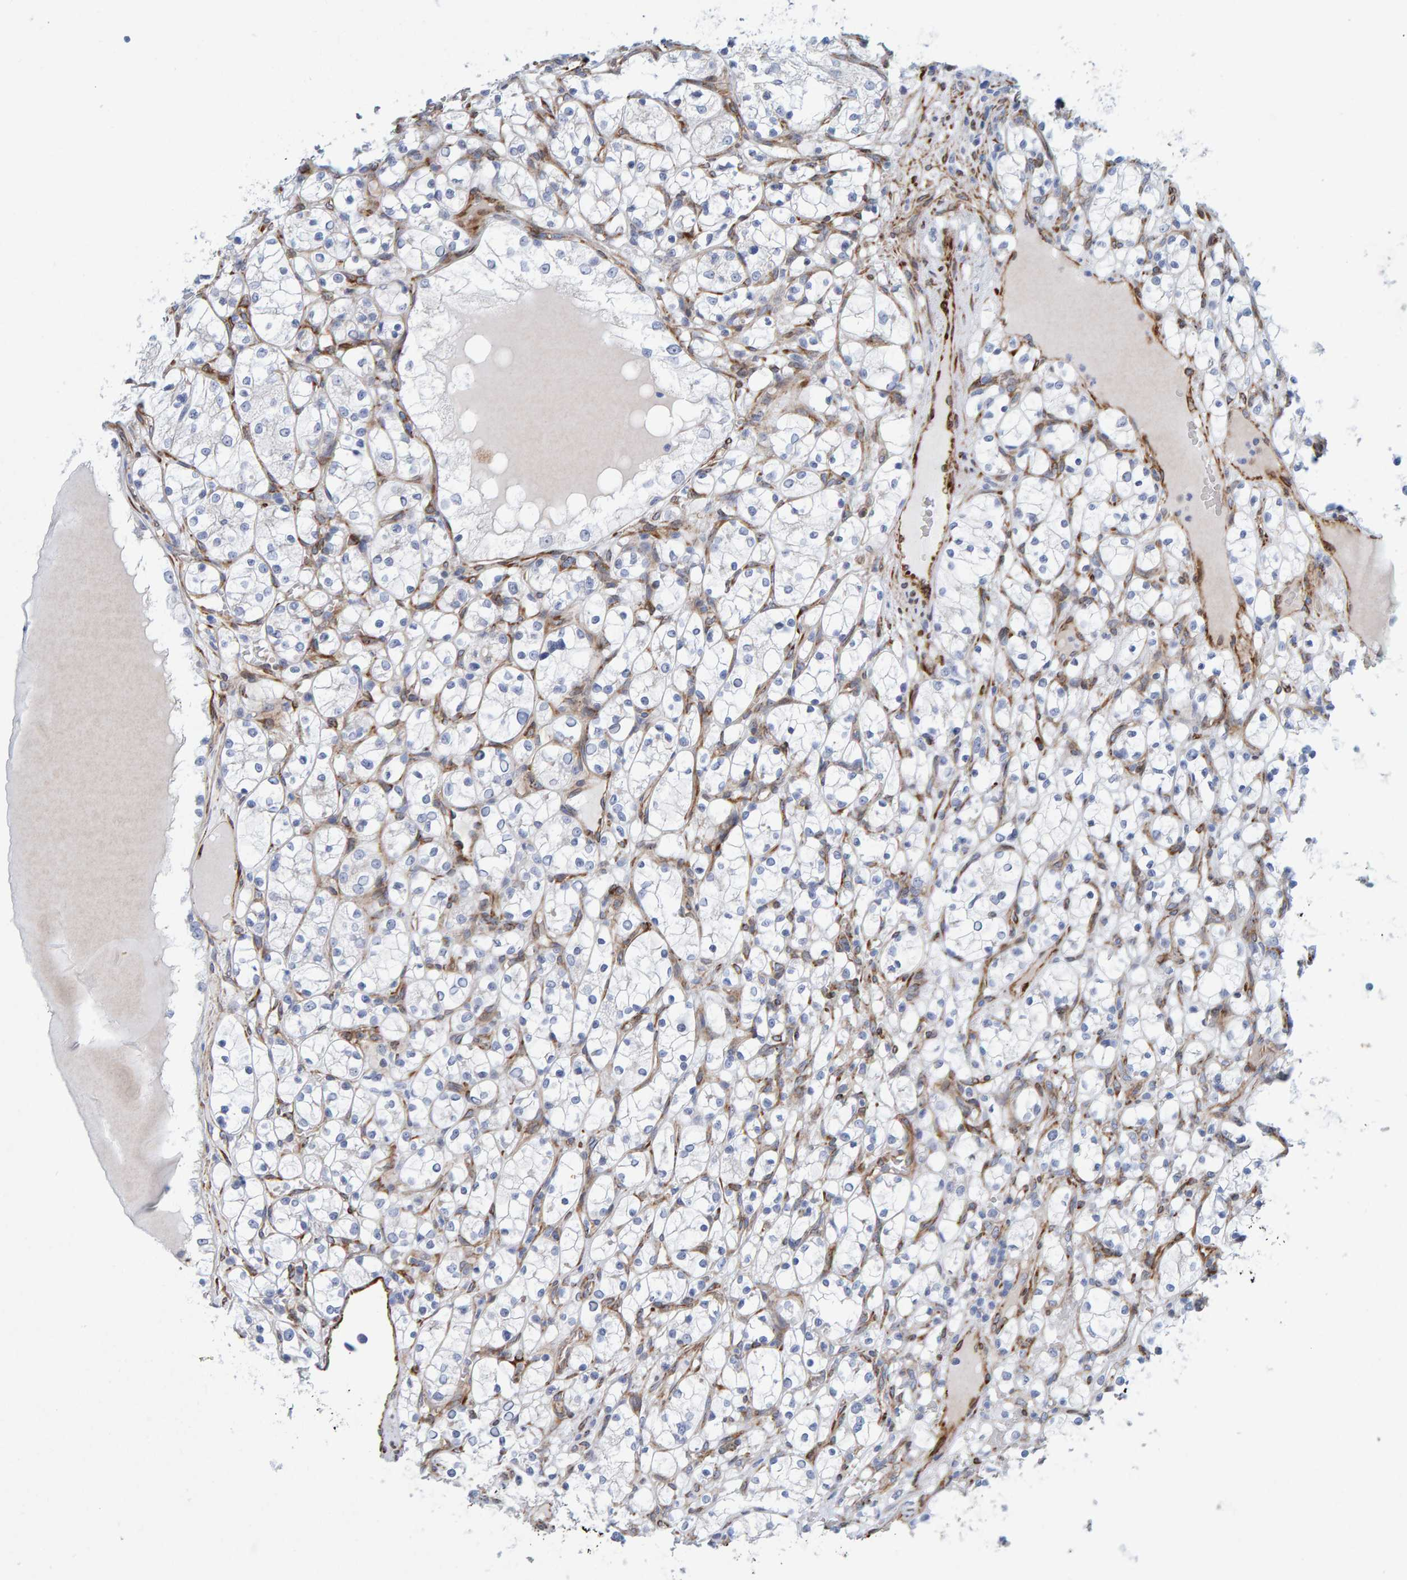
{"staining": {"intensity": "negative", "quantity": "none", "location": "none"}, "tissue": "renal cancer", "cell_type": "Tumor cells", "image_type": "cancer", "snomed": [{"axis": "morphology", "description": "Adenocarcinoma, NOS"}, {"axis": "topography", "description": "Kidney"}], "caption": "Tumor cells show no significant staining in renal adenocarcinoma.", "gene": "MMP16", "patient": {"sex": "female", "age": 69}}